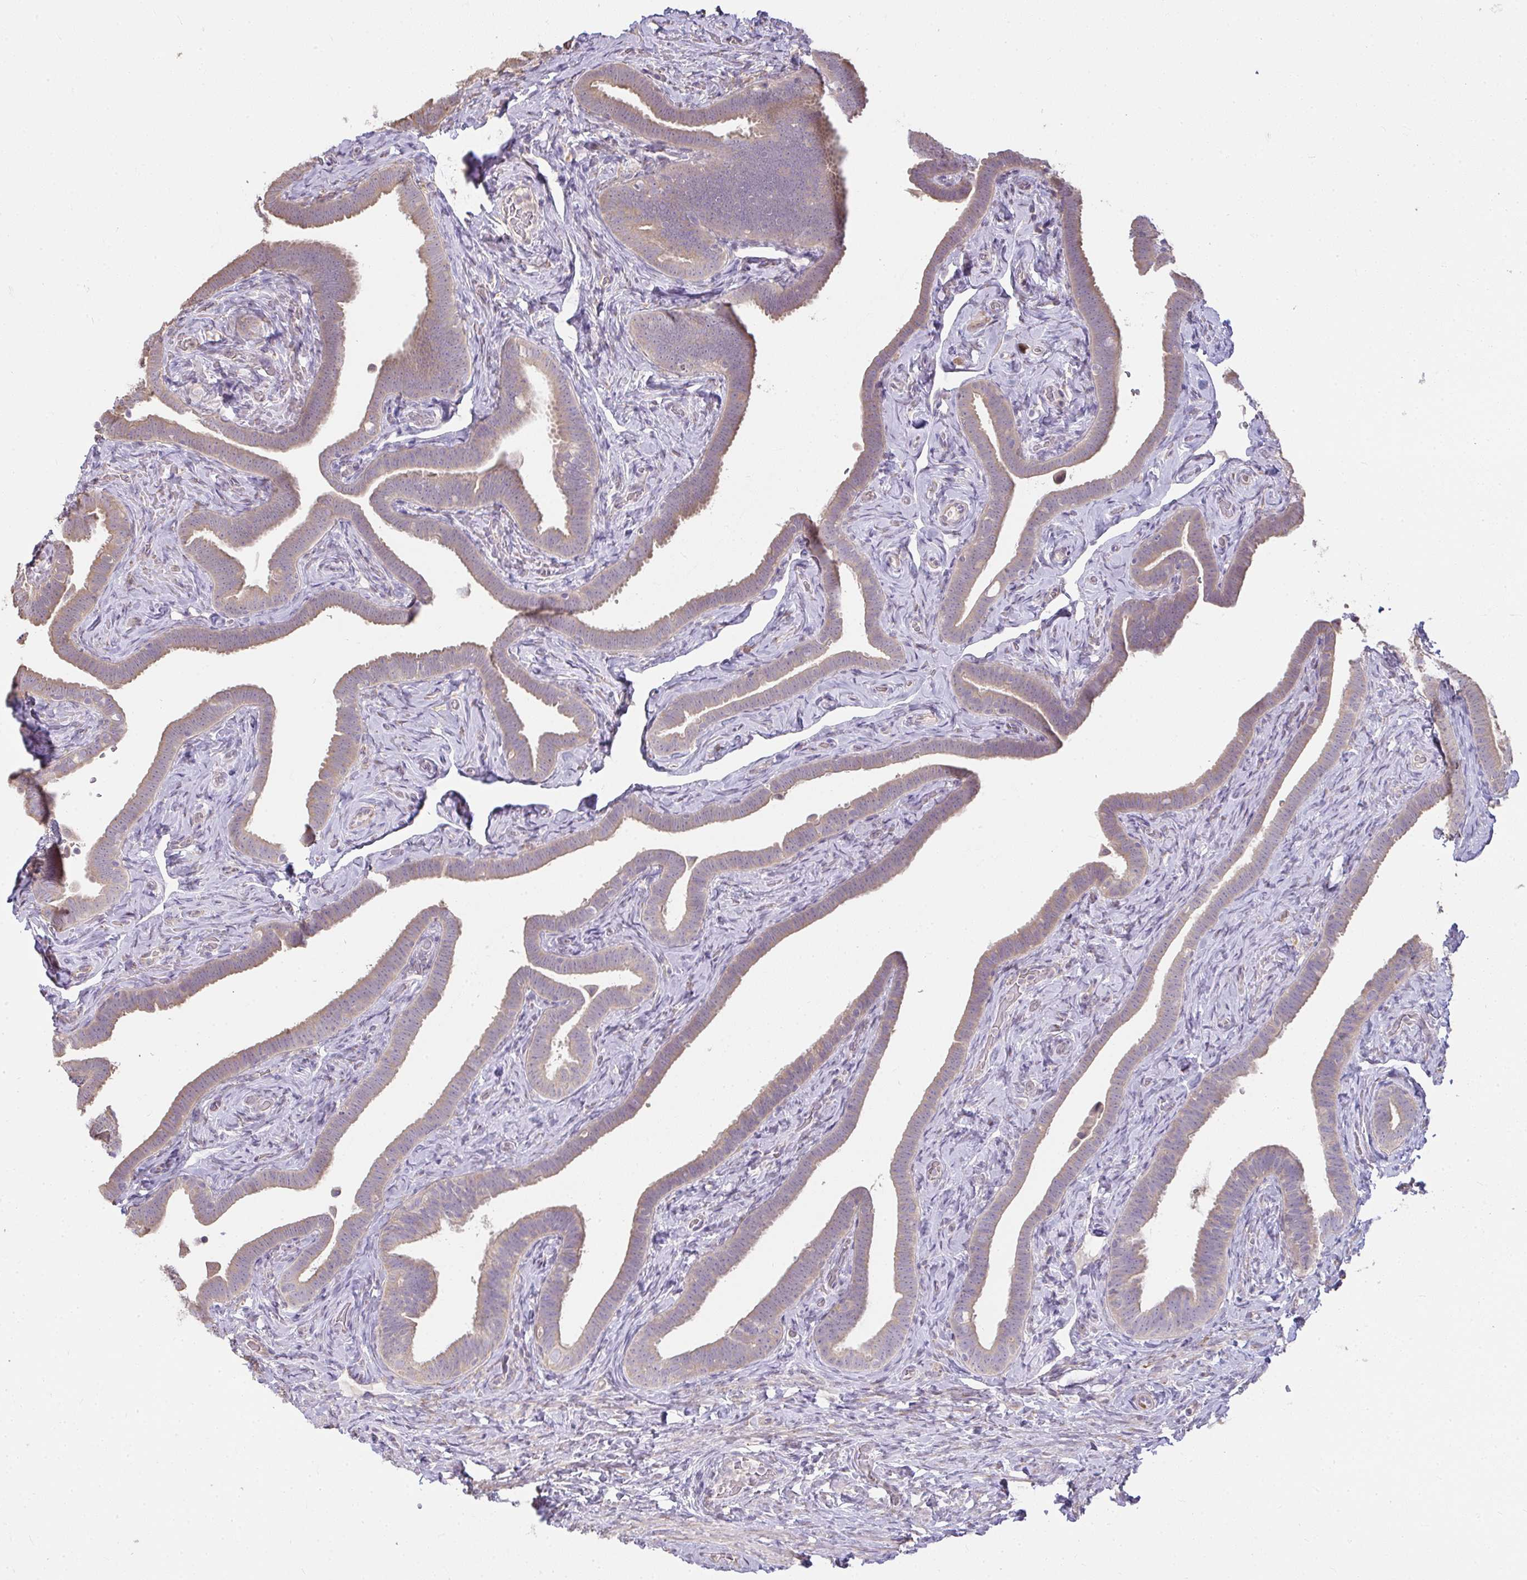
{"staining": {"intensity": "weak", "quantity": "25%-75%", "location": "cytoplasmic/membranous"}, "tissue": "fallopian tube", "cell_type": "Glandular cells", "image_type": "normal", "snomed": [{"axis": "morphology", "description": "Normal tissue, NOS"}, {"axis": "topography", "description": "Fallopian tube"}], "caption": "Immunohistochemistry (IHC) micrograph of benign fallopian tube: human fallopian tube stained using IHC displays low levels of weak protein expression localized specifically in the cytoplasmic/membranous of glandular cells, appearing as a cytoplasmic/membranous brown color.", "gene": "BRINP3", "patient": {"sex": "female", "age": 69}}